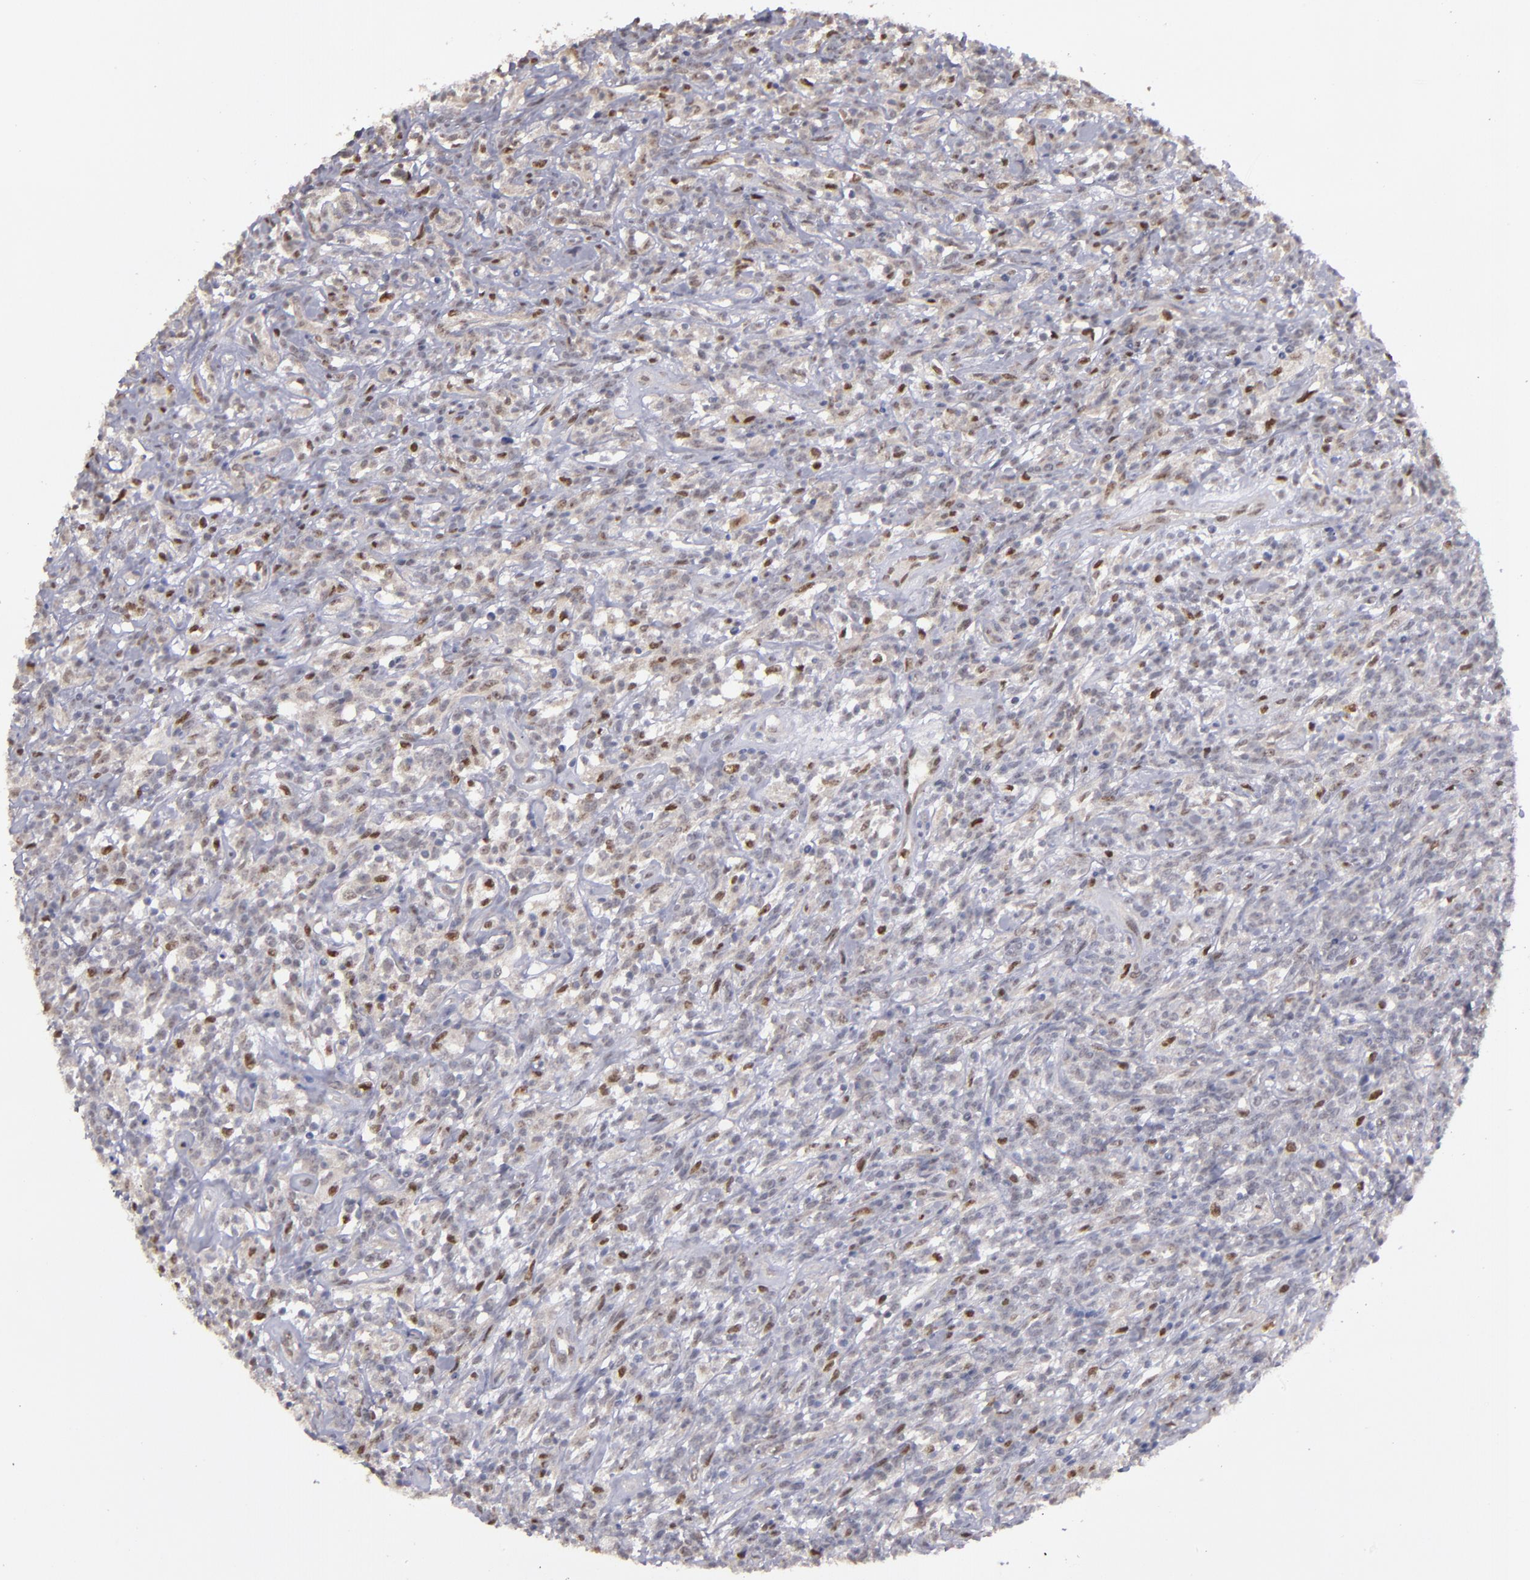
{"staining": {"intensity": "negative", "quantity": "none", "location": "none"}, "tissue": "lymphoma", "cell_type": "Tumor cells", "image_type": "cancer", "snomed": [{"axis": "morphology", "description": "Malignant lymphoma, non-Hodgkin's type, High grade"}, {"axis": "topography", "description": "Lymph node"}], "caption": "Immunohistochemical staining of lymphoma displays no significant expression in tumor cells.", "gene": "RREB1", "patient": {"sex": "female", "age": 73}}